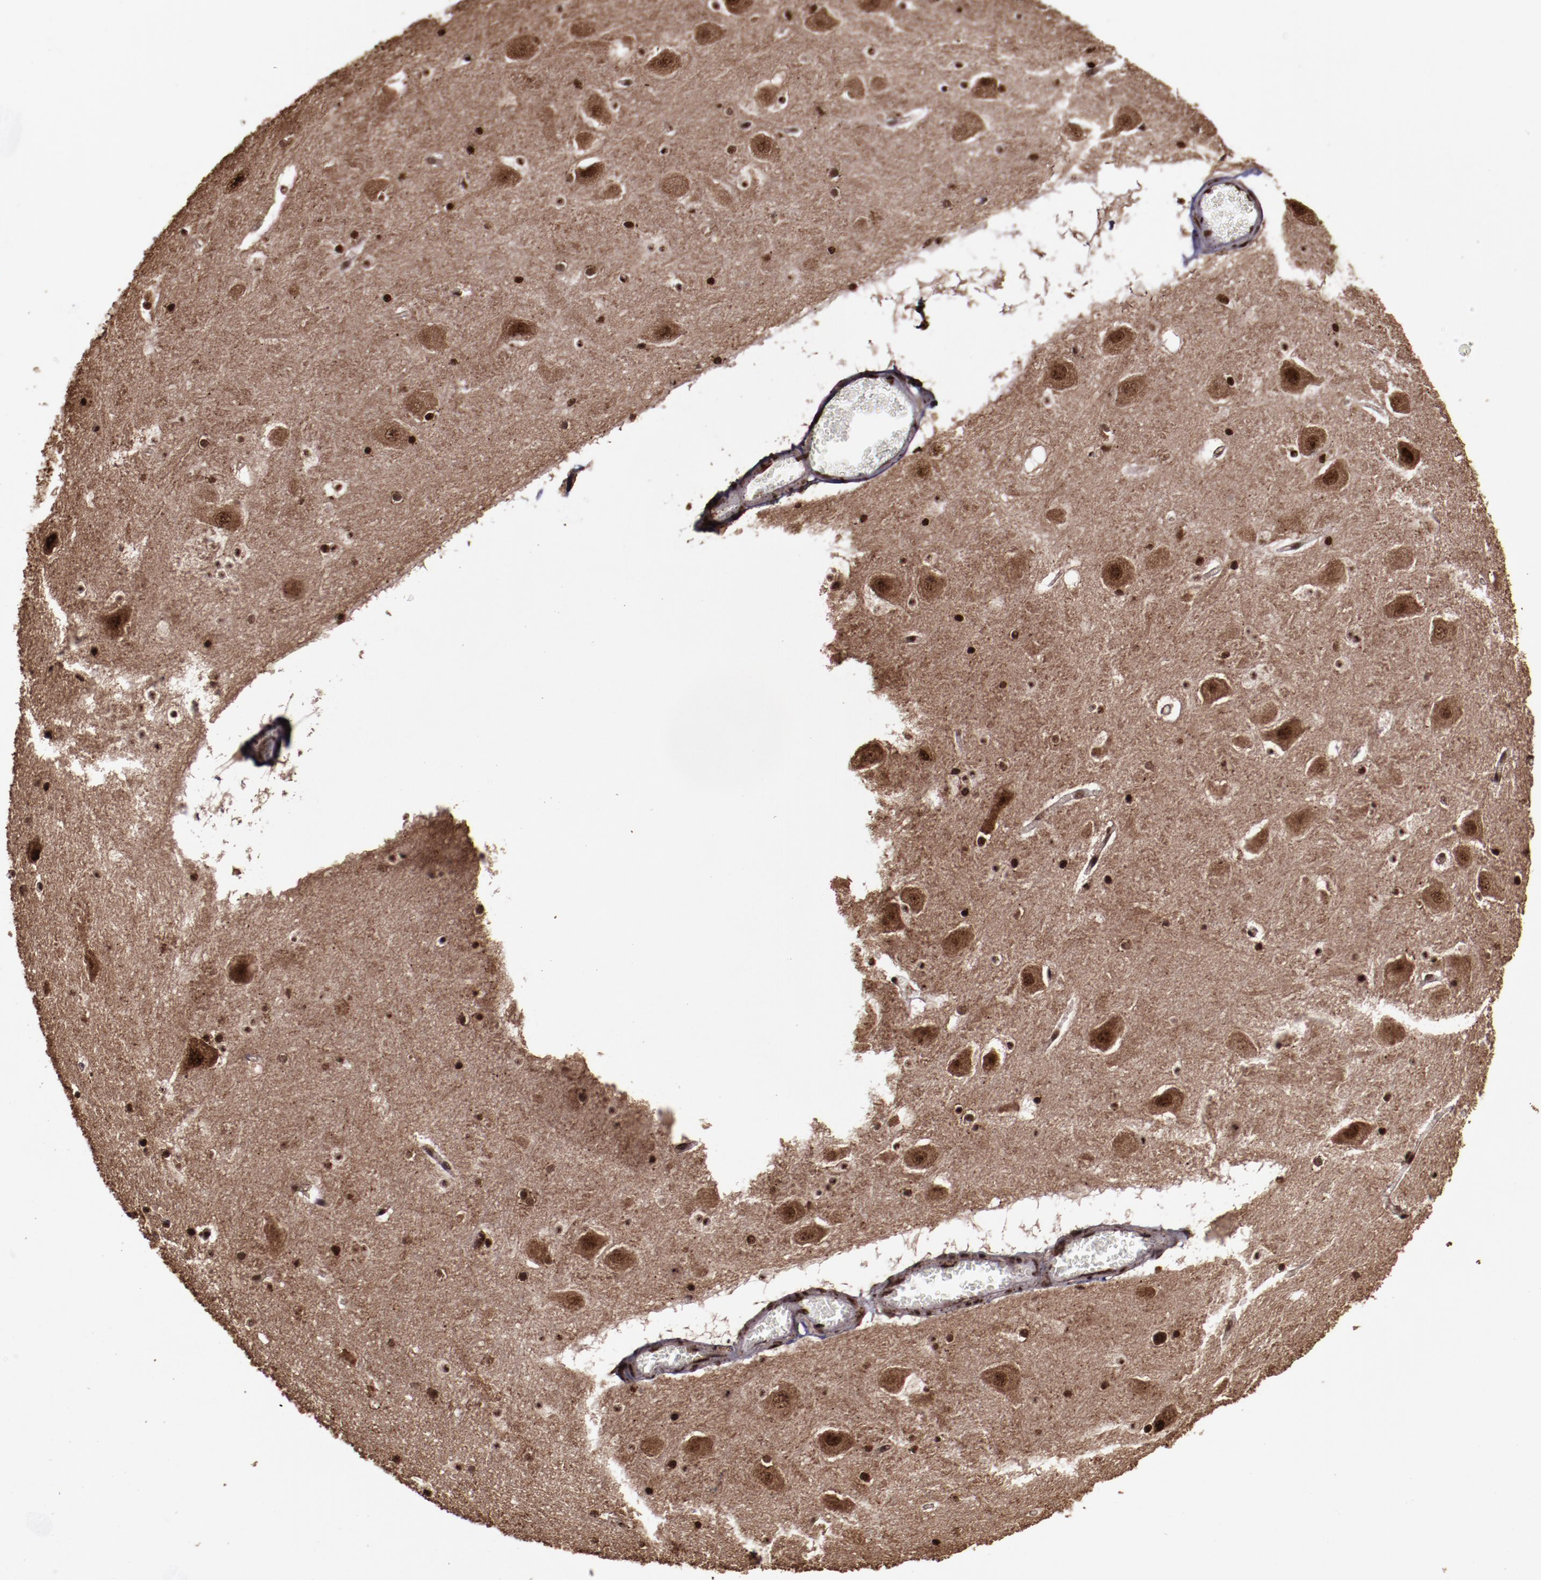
{"staining": {"intensity": "strong", "quantity": ">75%", "location": "nuclear"}, "tissue": "hippocampus", "cell_type": "Glial cells", "image_type": "normal", "snomed": [{"axis": "morphology", "description": "Normal tissue, NOS"}, {"axis": "topography", "description": "Hippocampus"}], "caption": "DAB immunohistochemical staining of normal human hippocampus exhibits strong nuclear protein expression in about >75% of glial cells.", "gene": "SNW1", "patient": {"sex": "male", "age": 45}}